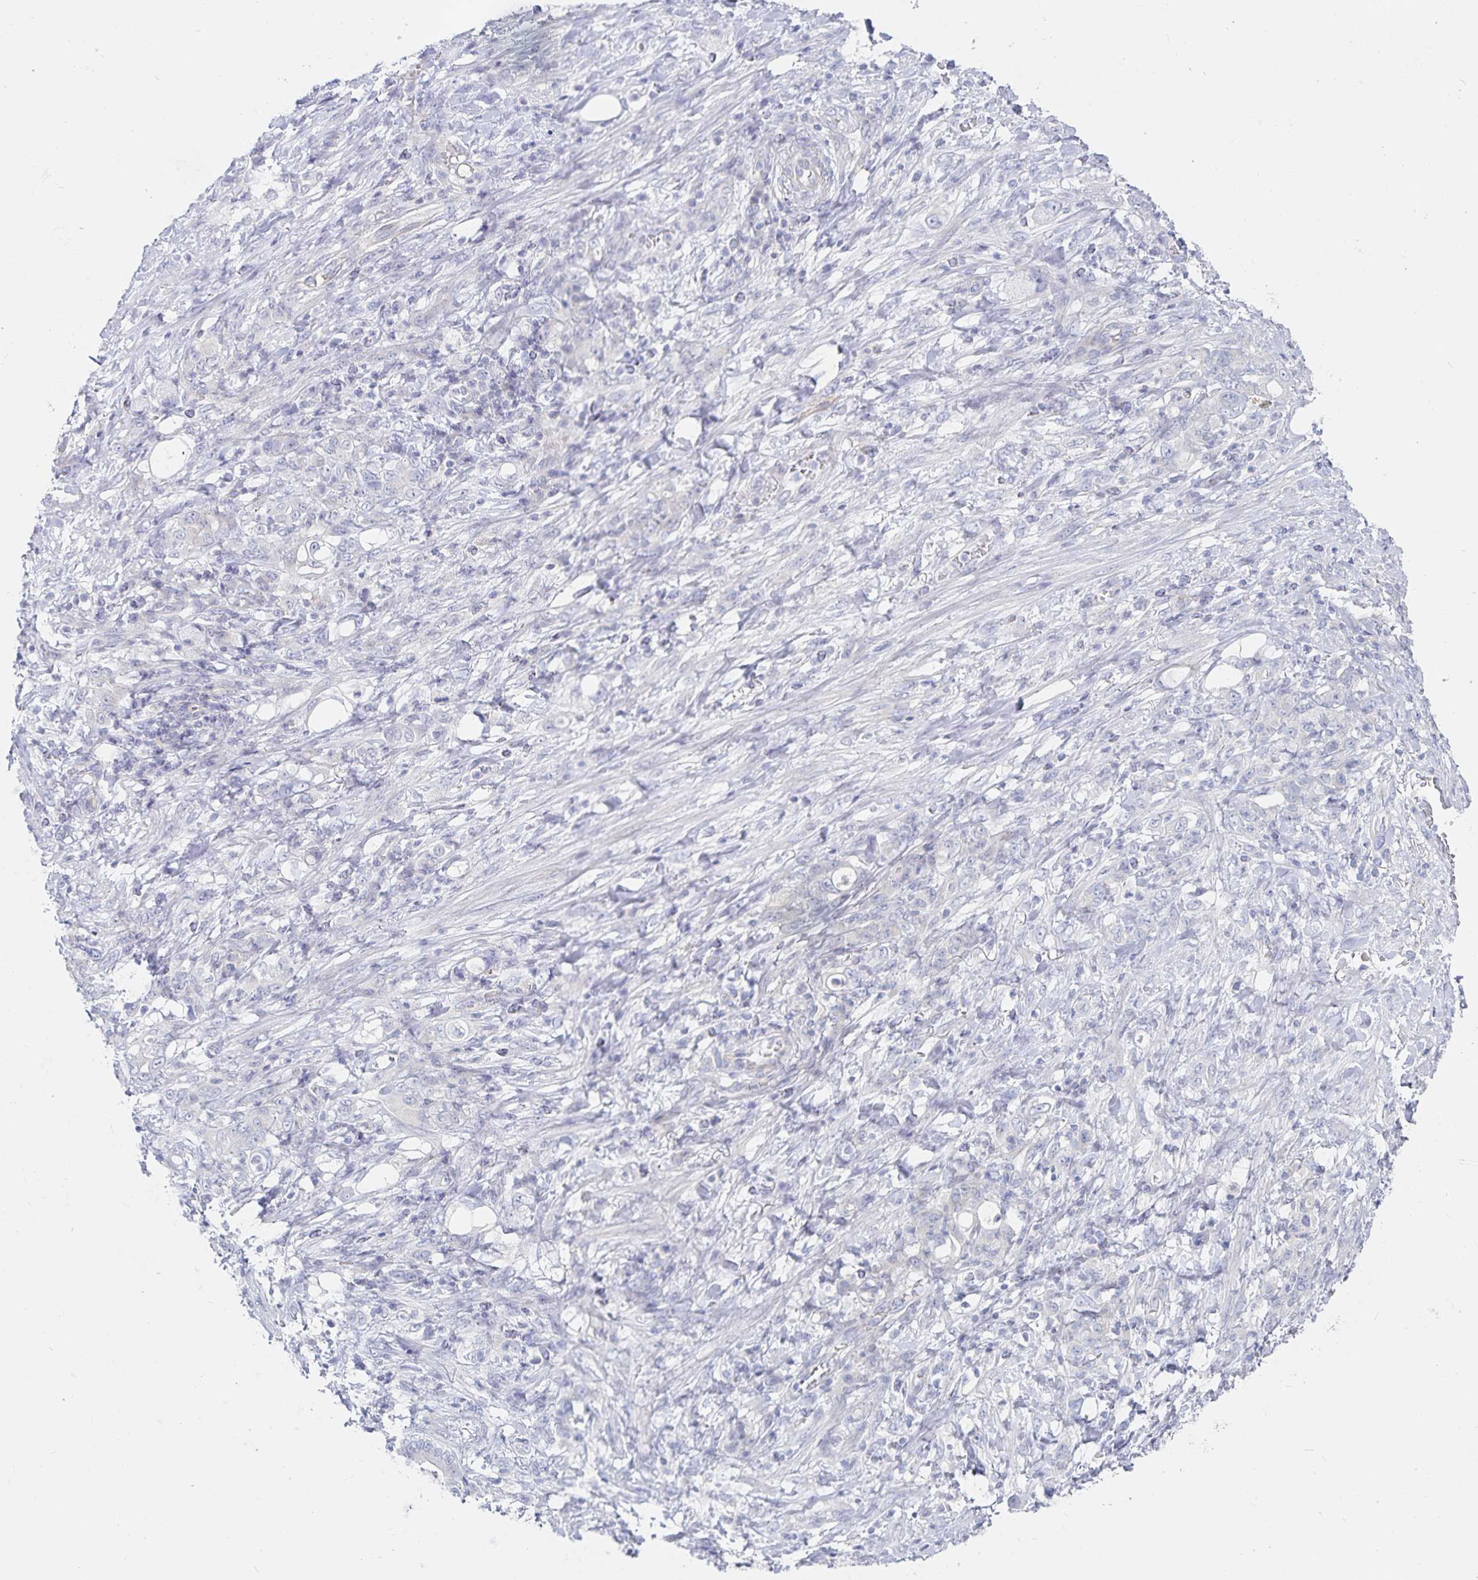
{"staining": {"intensity": "negative", "quantity": "none", "location": "none"}, "tissue": "stomach cancer", "cell_type": "Tumor cells", "image_type": "cancer", "snomed": [{"axis": "morphology", "description": "Adenocarcinoma, NOS"}, {"axis": "topography", "description": "Stomach"}], "caption": "Human adenocarcinoma (stomach) stained for a protein using immunohistochemistry (IHC) exhibits no staining in tumor cells.", "gene": "SFTPA1", "patient": {"sex": "female", "age": 79}}